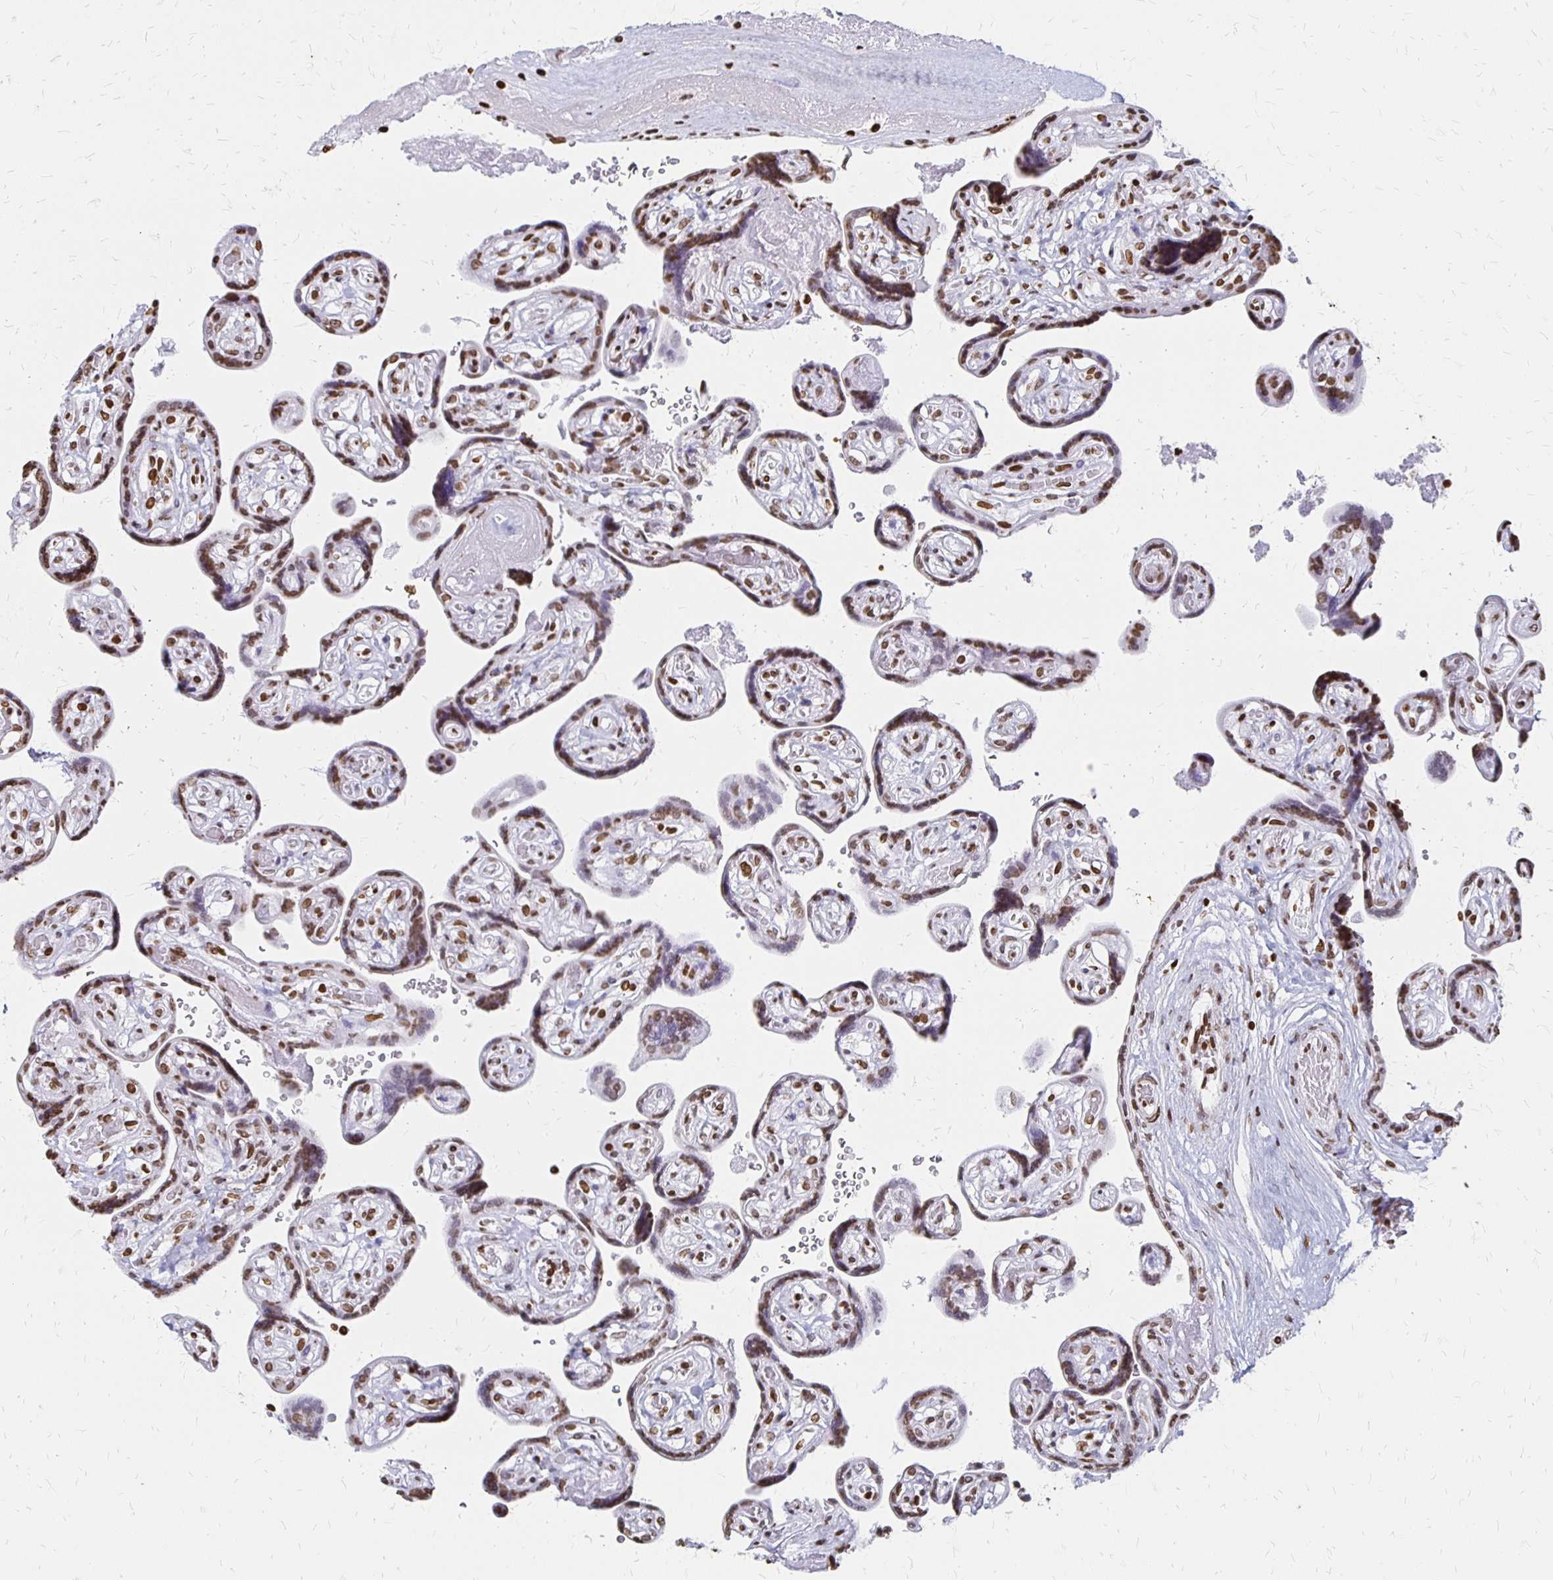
{"staining": {"intensity": "moderate", "quantity": ">75%", "location": "nuclear"}, "tissue": "placenta", "cell_type": "Trophoblastic cells", "image_type": "normal", "snomed": [{"axis": "morphology", "description": "Normal tissue, NOS"}, {"axis": "topography", "description": "Placenta"}], "caption": "Immunohistochemical staining of benign human placenta exhibits >75% levels of moderate nuclear protein staining in approximately >75% of trophoblastic cells.", "gene": "ZNF280C", "patient": {"sex": "female", "age": 32}}